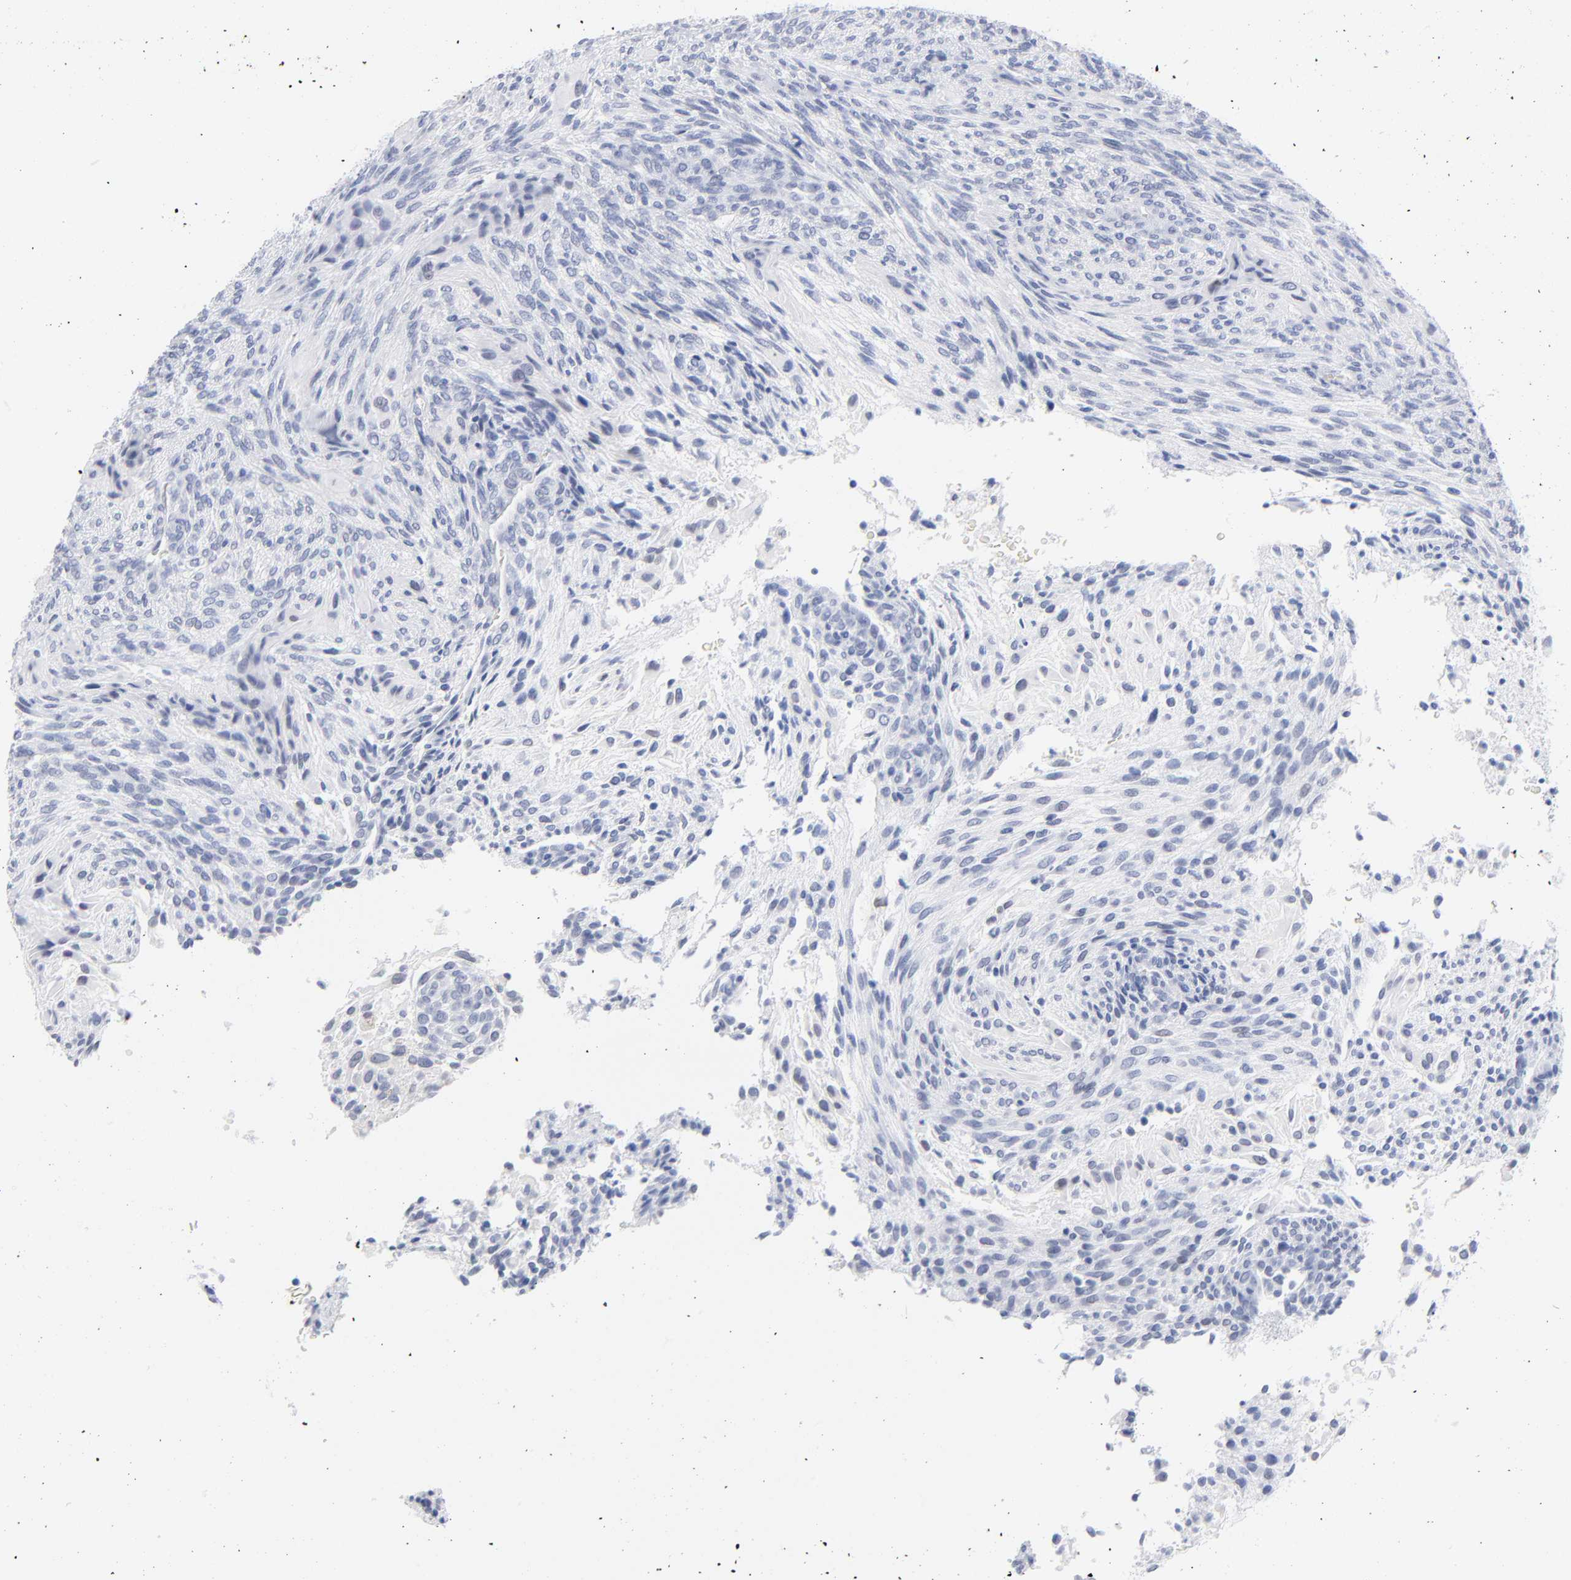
{"staining": {"intensity": "negative", "quantity": "none", "location": "none"}, "tissue": "glioma", "cell_type": "Tumor cells", "image_type": "cancer", "snomed": [{"axis": "morphology", "description": "Glioma, malignant, High grade"}, {"axis": "topography", "description": "Cerebral cortex"}], "caption": "This is a photomicrograph of immunohistochemistry staining of glioma, which shows no positivity in tumor cells.", "gene": "ORC2", "patient": {"sex": "female", "age": 55}}